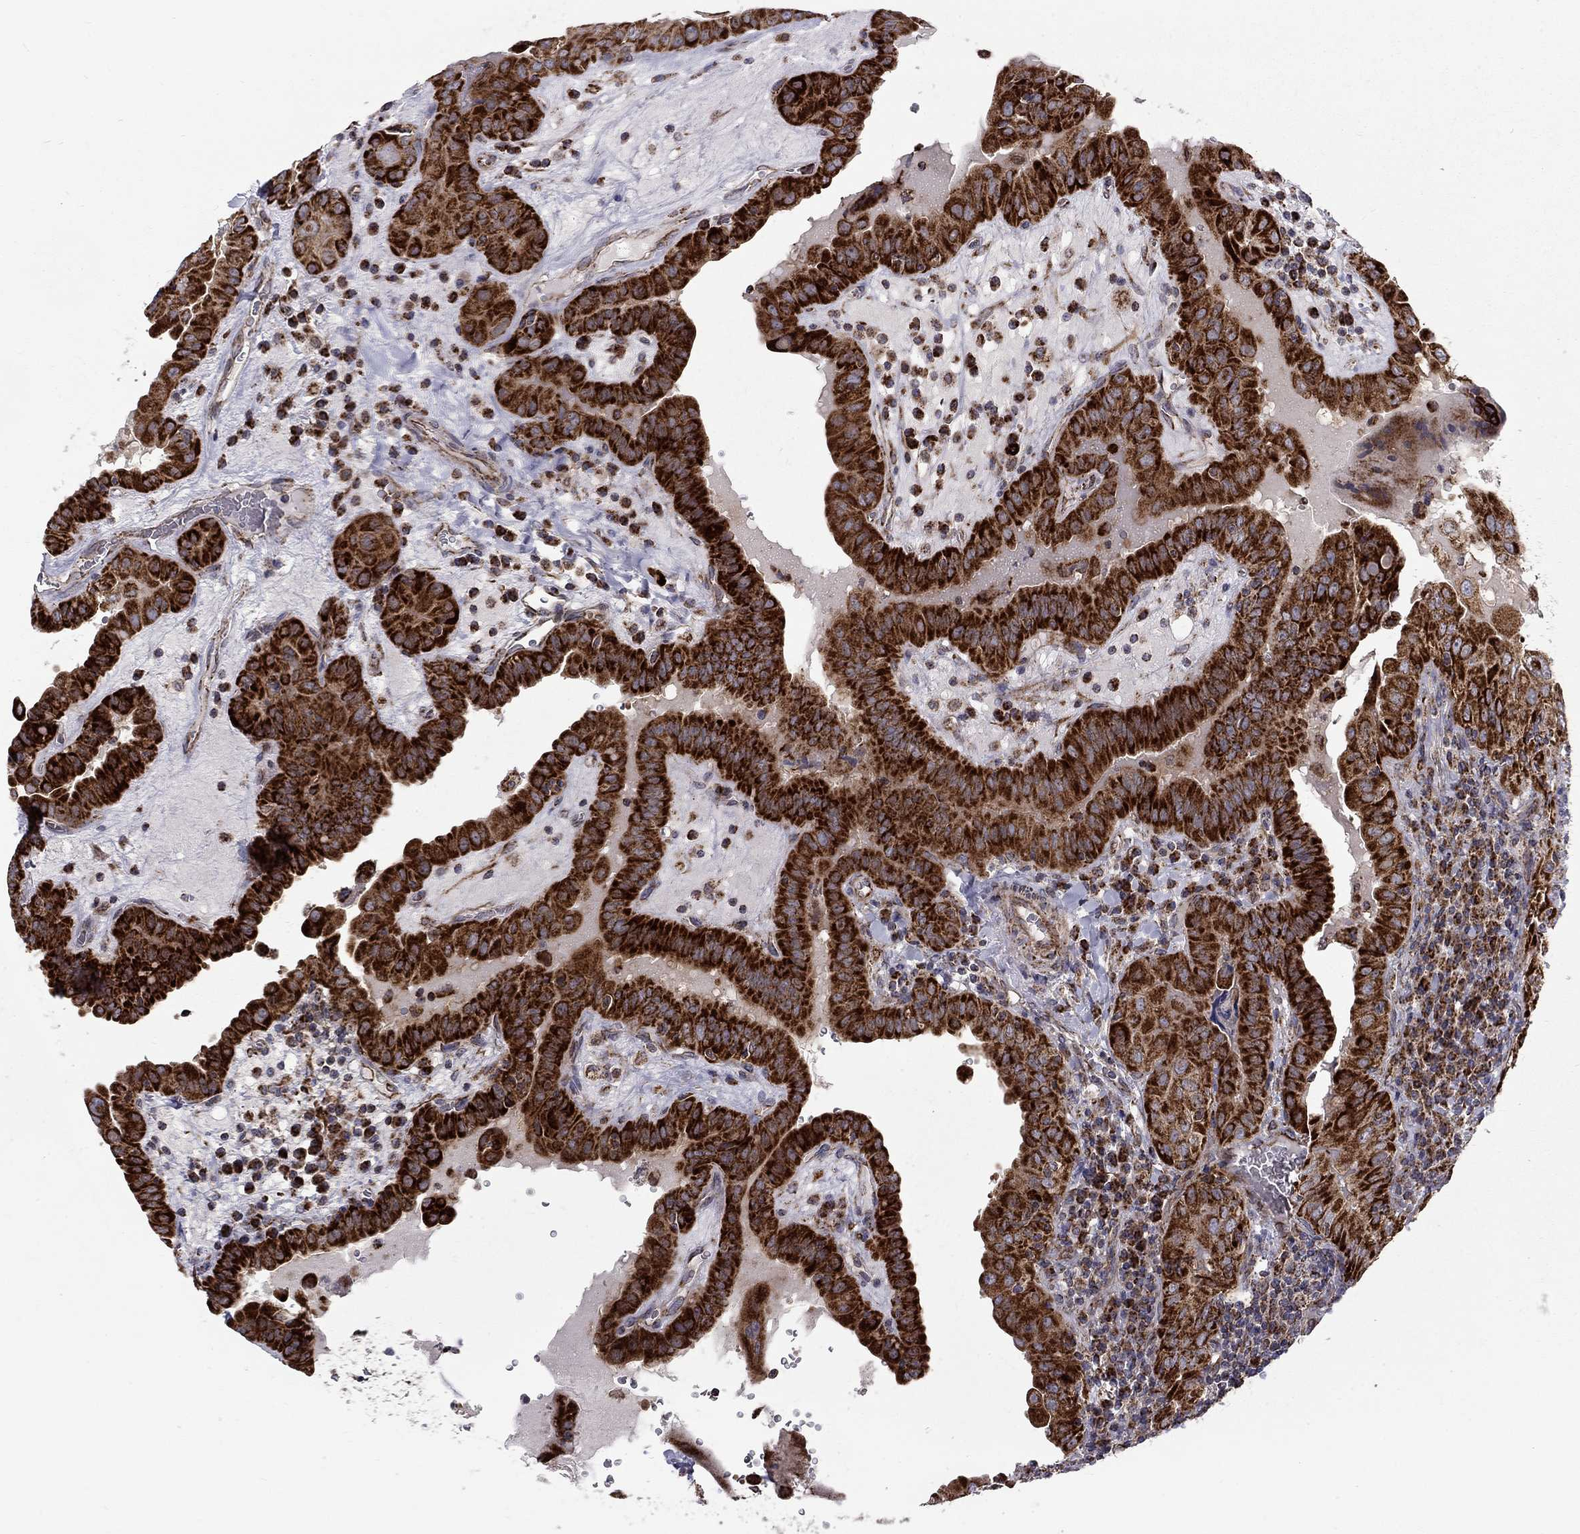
{"staining": {"intensity": "strong", "quantity": ">75%", "location": "cytoplasmic/membranous"}, "tissue": "thyroid cancer", "cell_type": "Tumor cells", "image_type": "cancer", "snomed": [{"axis": "morphology", "description": "Papillary adenocarcinoma, NOS"}, {"axis": "topography", "description": "Thyroid gland"}], "caption": "This is an image of immunohistochemistry (IHC) staining of thyroid cancer, which shows strong expression in the cytoplasmic/membranous of tumor cells.", "gene": "ALDH1B1", "patient": {"sex": "female", "age": 37}}